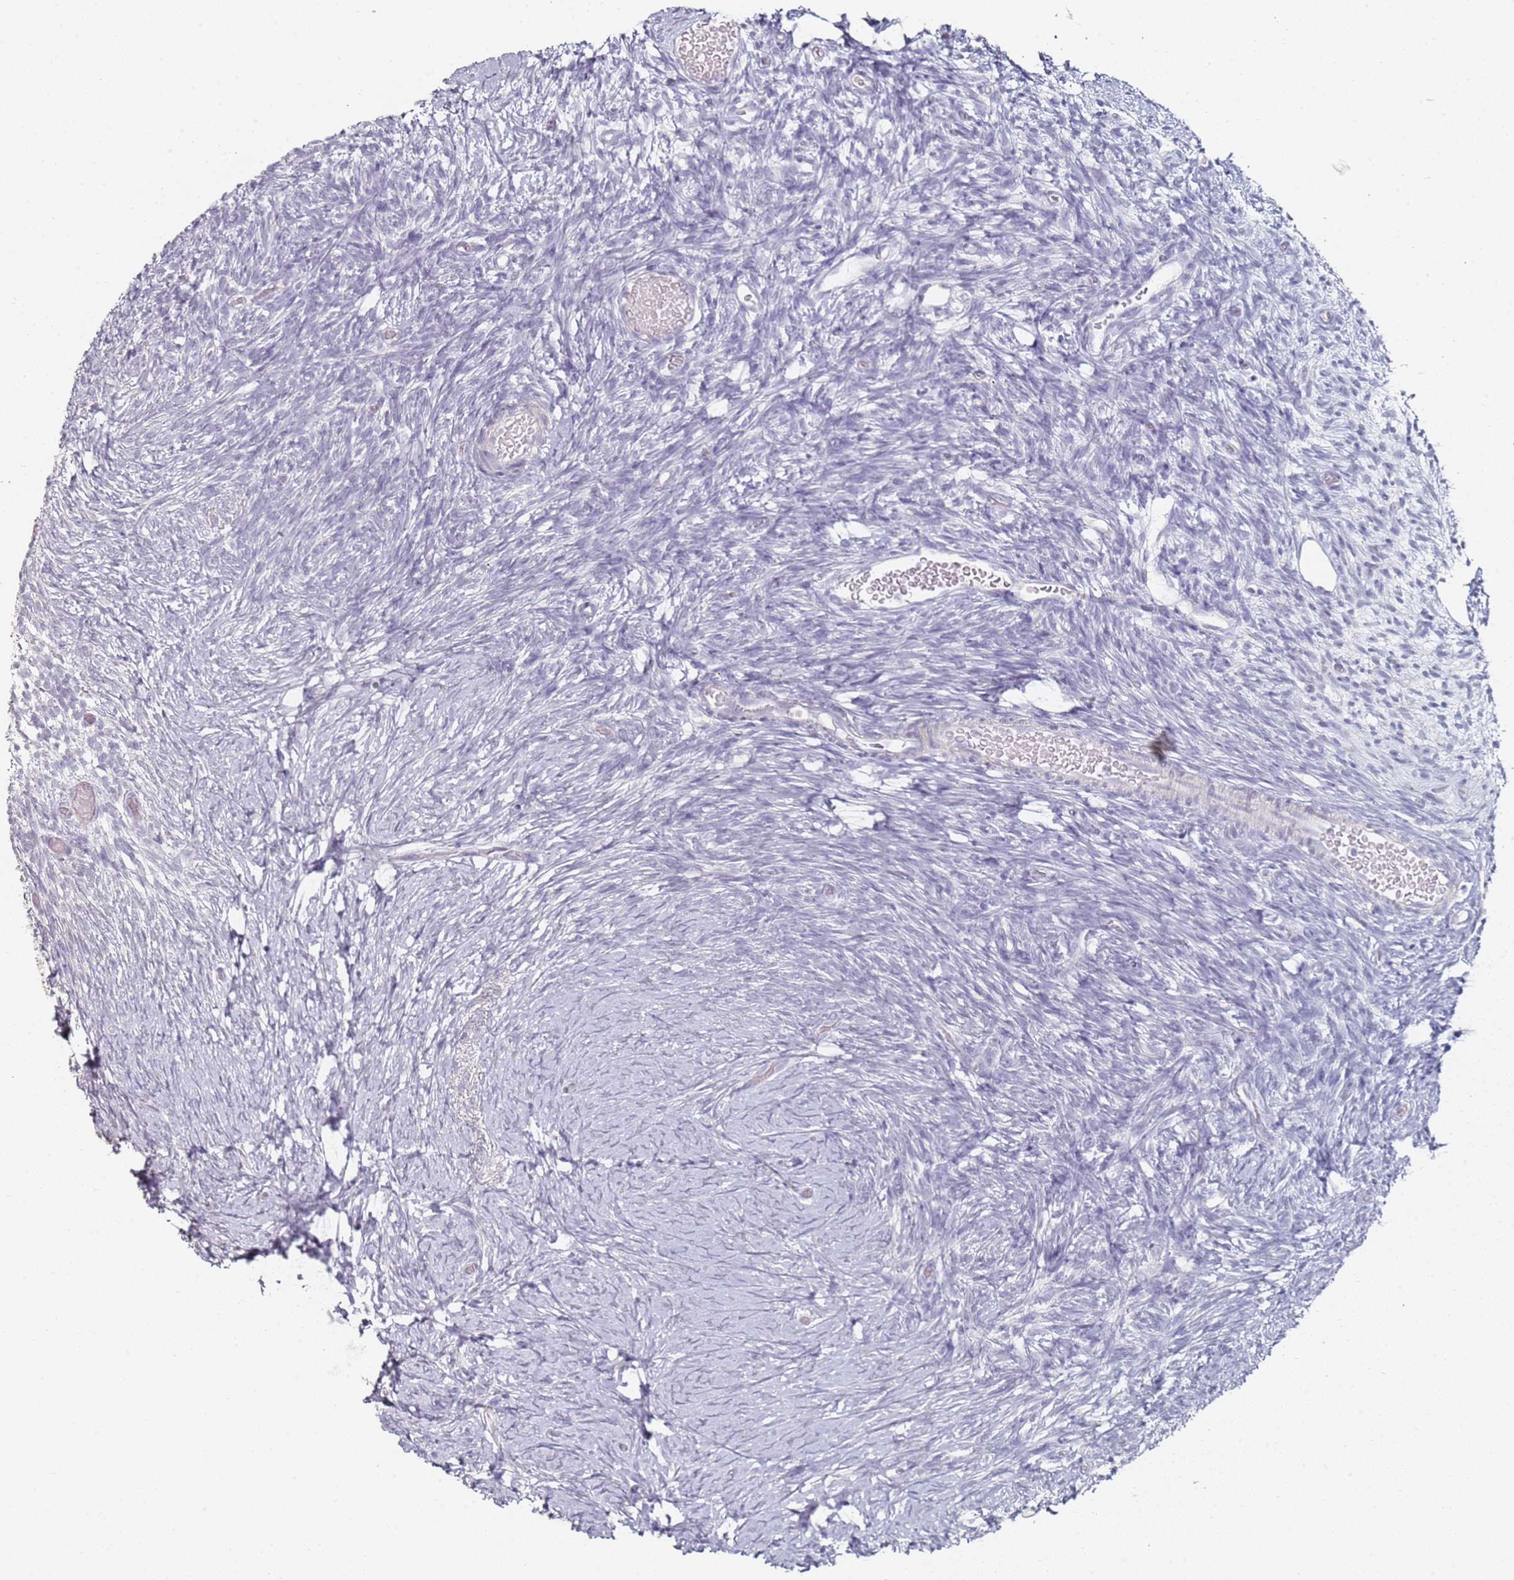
{"staining": {"intensity": "negative", "quantity": "none", "location": "none"}, "tissue": "ovary", "cell_type": "Follicle cells", "image_type": "normal", "snomed": [{"axis": "morphology", "description": "Normal tissue, NOS"}, {"axis": "topography", "description": "Ovary"}], "caption": "DAB immunohistochemical staining of normal human ovary demonstrates no significant expression in follicle cells.", "gene": "DNAH11", "patient": {"sex": "female", "age": 39}}